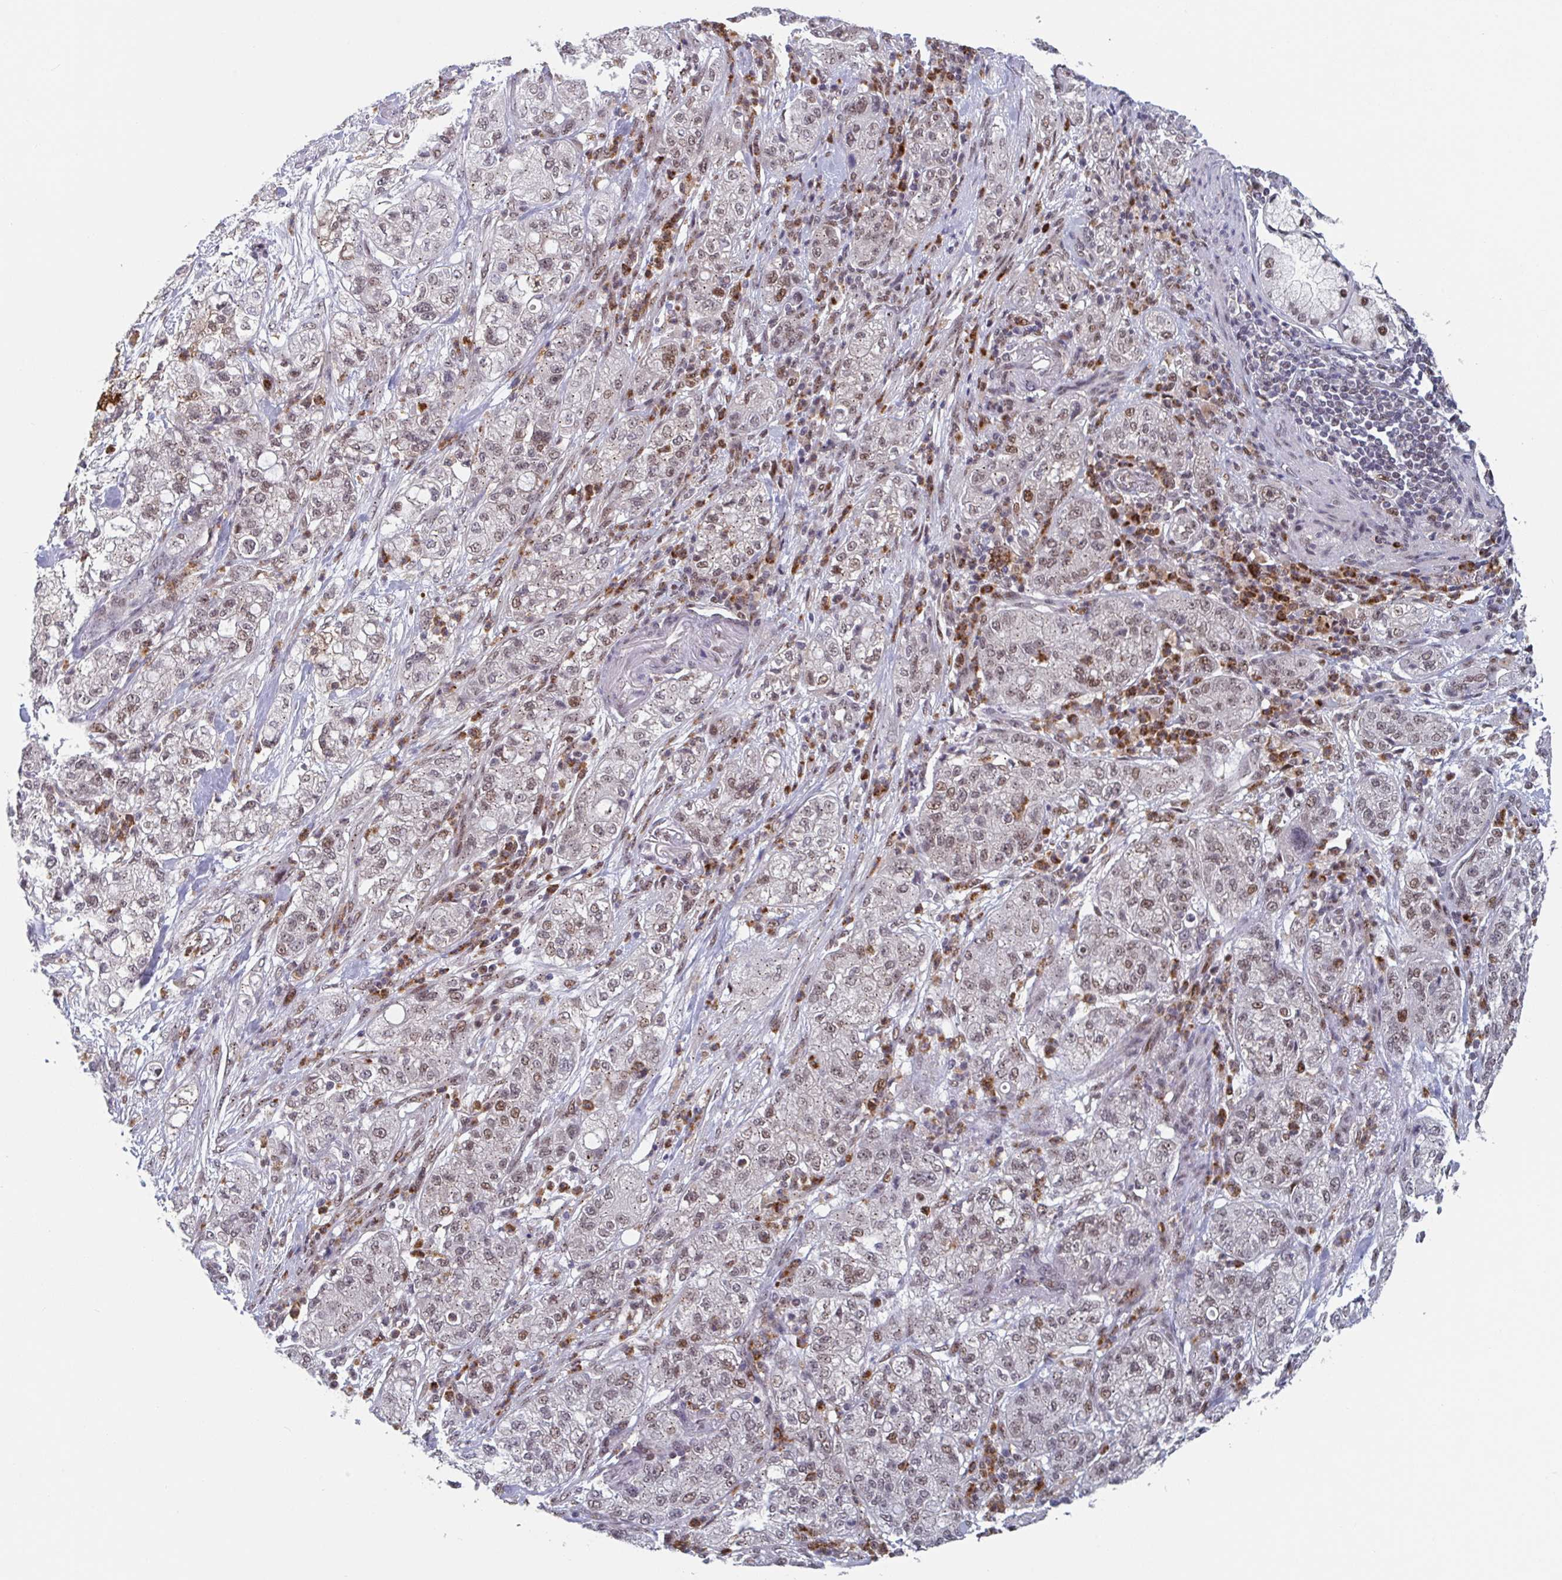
{"staining": {"intensity": "moderate", "quantity": "25%-75%", "location": "nuclear"}, "tissue": "pancreatic cancer", "cell_type": "Tumor cells", "image_type": "cancer", "snomed": [{"axis": "morphology", "description": "Adenocarcinoma, NOS"}, {"axis": "topography", "description": "Pancreas"}], "caption": "Human pancreatic adenocarcinoma stained with a brown dye reveals moderate nuclear positive expression in about 25%-75% of tumor cells.", "gene": "RNF212", "patient": {"sex": "female", "age": 78}}